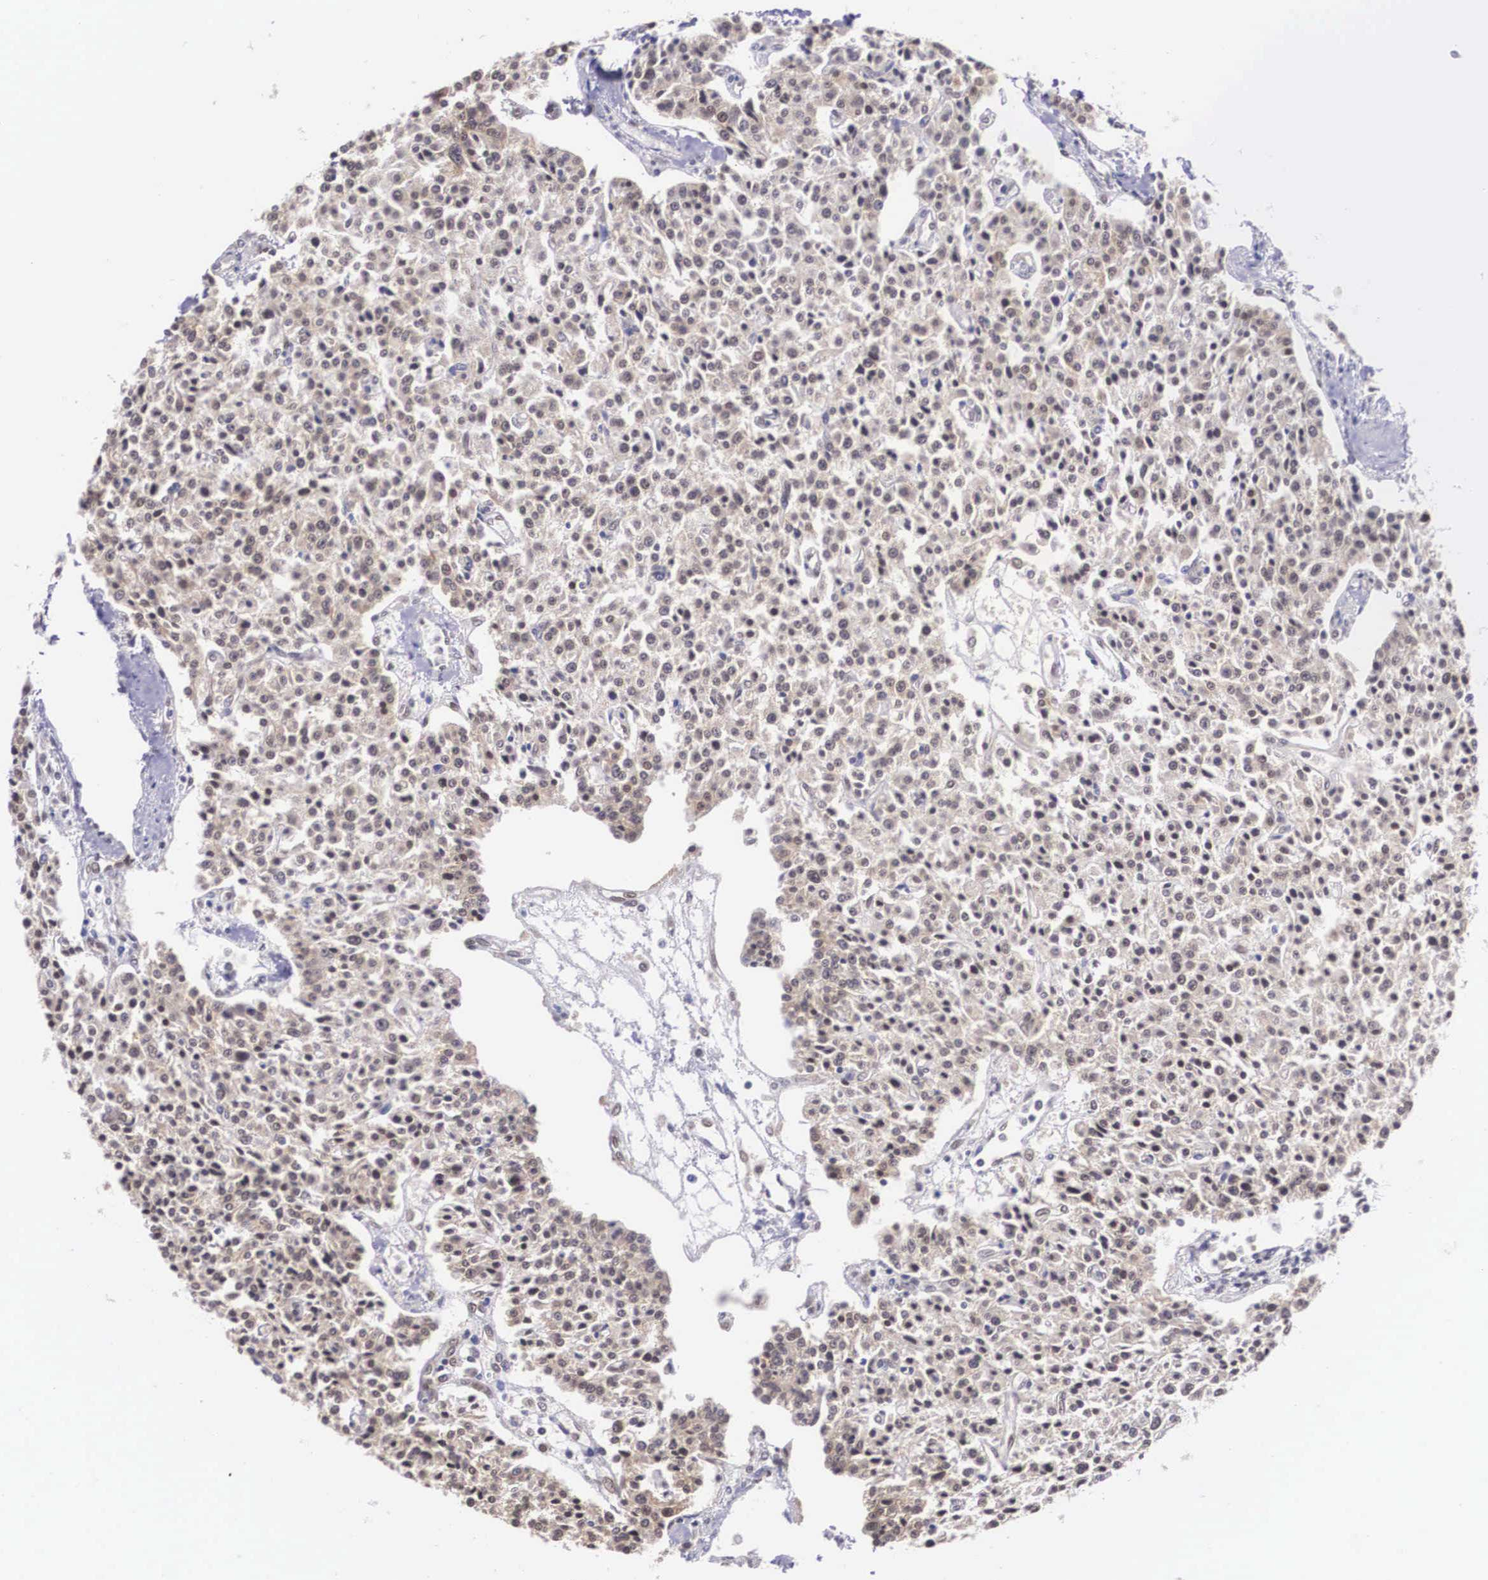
{"staining": {"intensity": "weak", "quantity": ">75%", "location": "cytoplasmic/membranous"}, "tissue": "carcinoid", "cell_type": "Tumor cells", "image_type": "cancer", "snomed": [{"axis": "morphology", "description": "Carcinoid, malignant, NOS"}, {"axis": "topography", "description": "Stomach"}], "caption": "Carcinoid (malignant) stained with DAB (3,3'-diaminobenzidine) immunohistochemistry reveals low levels of weak cytoplasmic/membranous staining in about >75% of tumor cells.", "gene": "OTX2", "patient": {"sex": "female", "age": 76}}